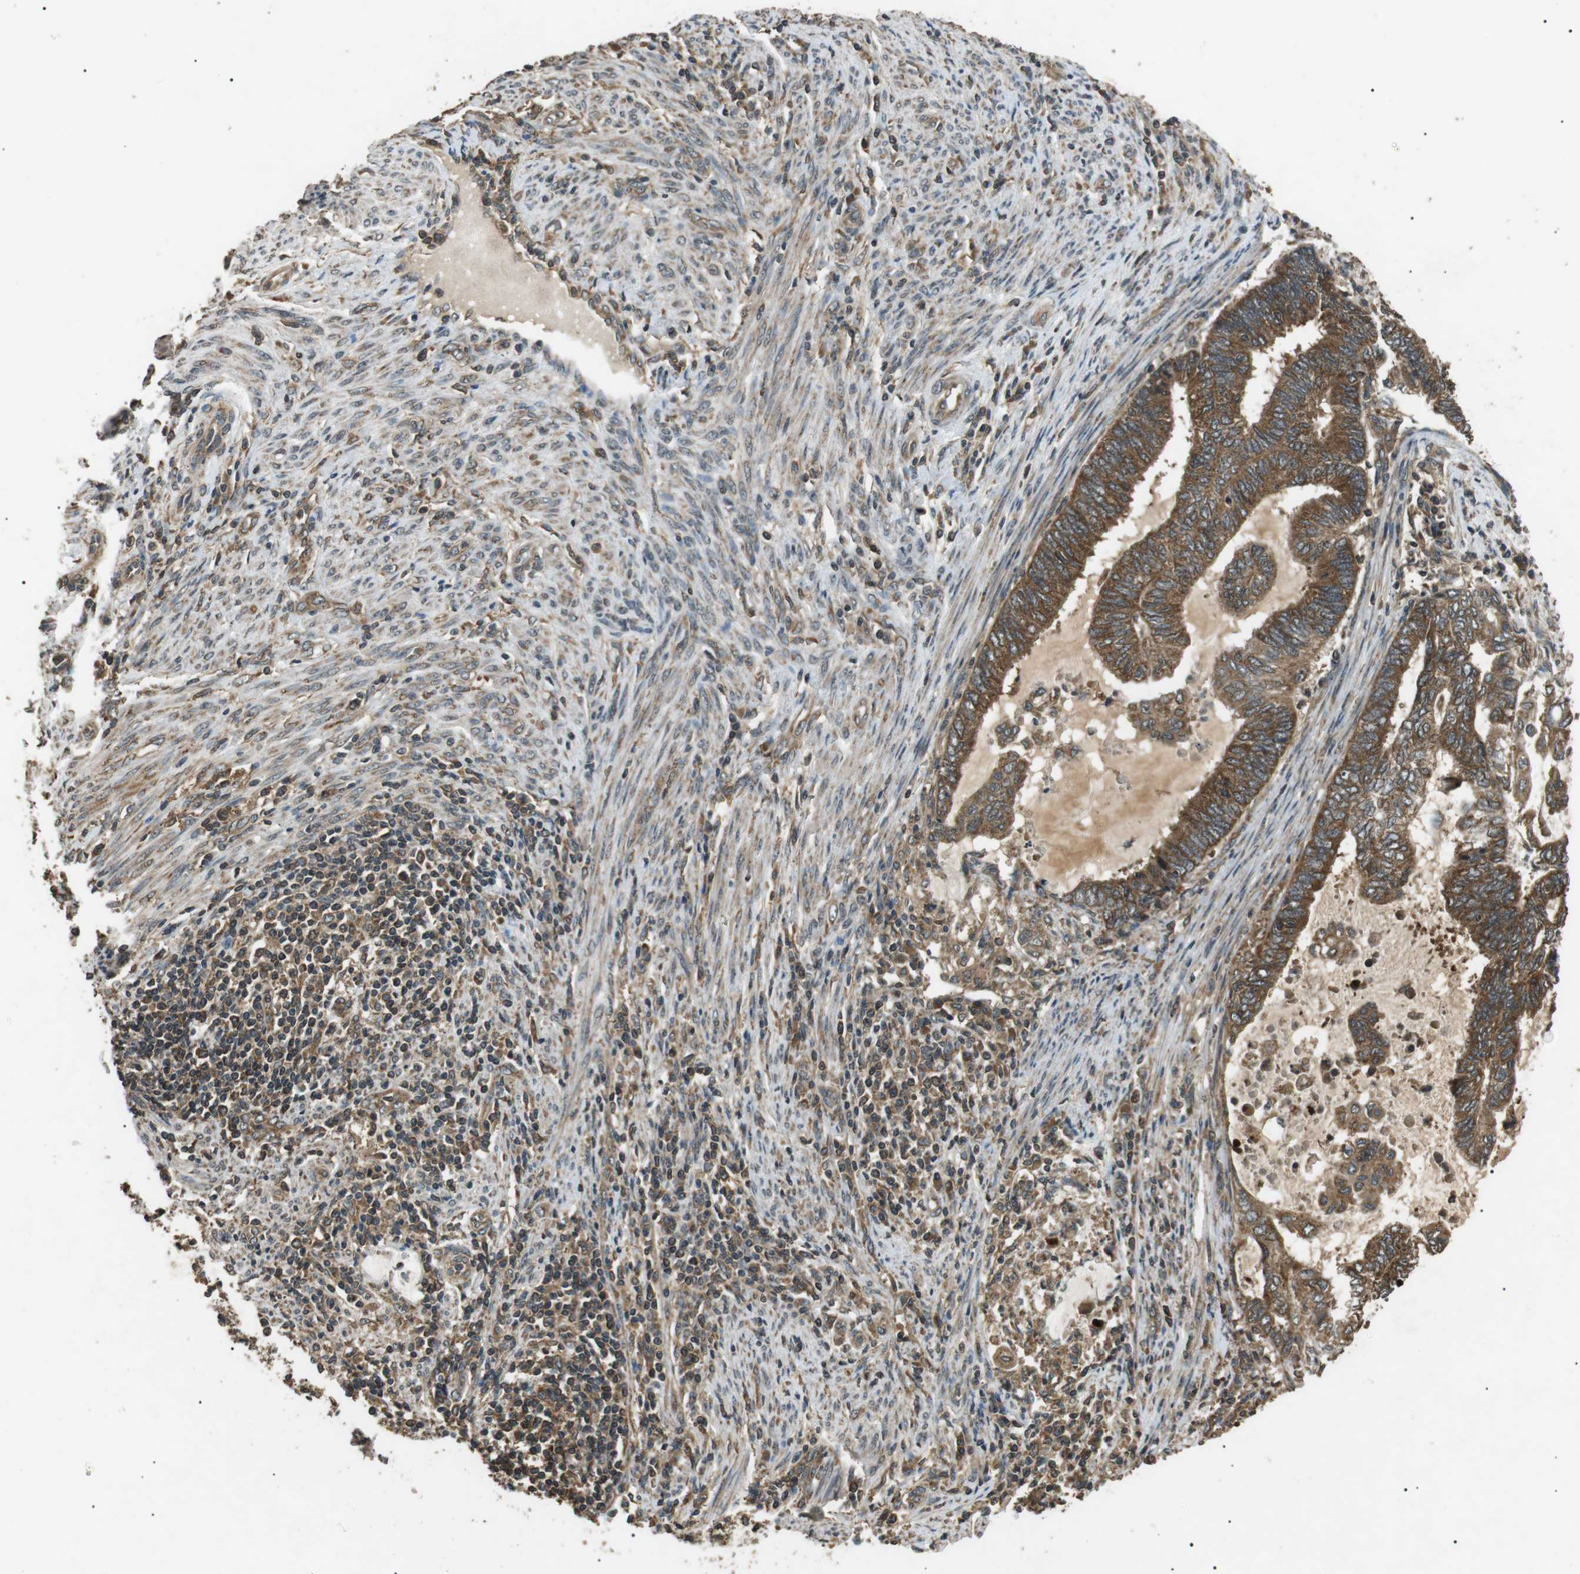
{"staining": {"intensity": "strong", "quantity": ">75%", "location": "cytoplasmic/membranous"}, "tissue": "endometrial cancer", "cell_type": "Tumor cells", "image_type": "cancer", "snomed": [{"axis": "morphology", "description": "Adenocarcinoma, NOS"}, {"axis": "topography", "description": "Uterus"}, {"axis": "topography", "description": "Endometrium"}], "caption": "Endometrial cancer (adenocarcinoma) stained with a brown dye exhibits strong cytoplasmic/membranous positive staining in about >75% of tumor cells.", "gene": "TBC1D15", "patient": {"sex": "female", "age": 70}}